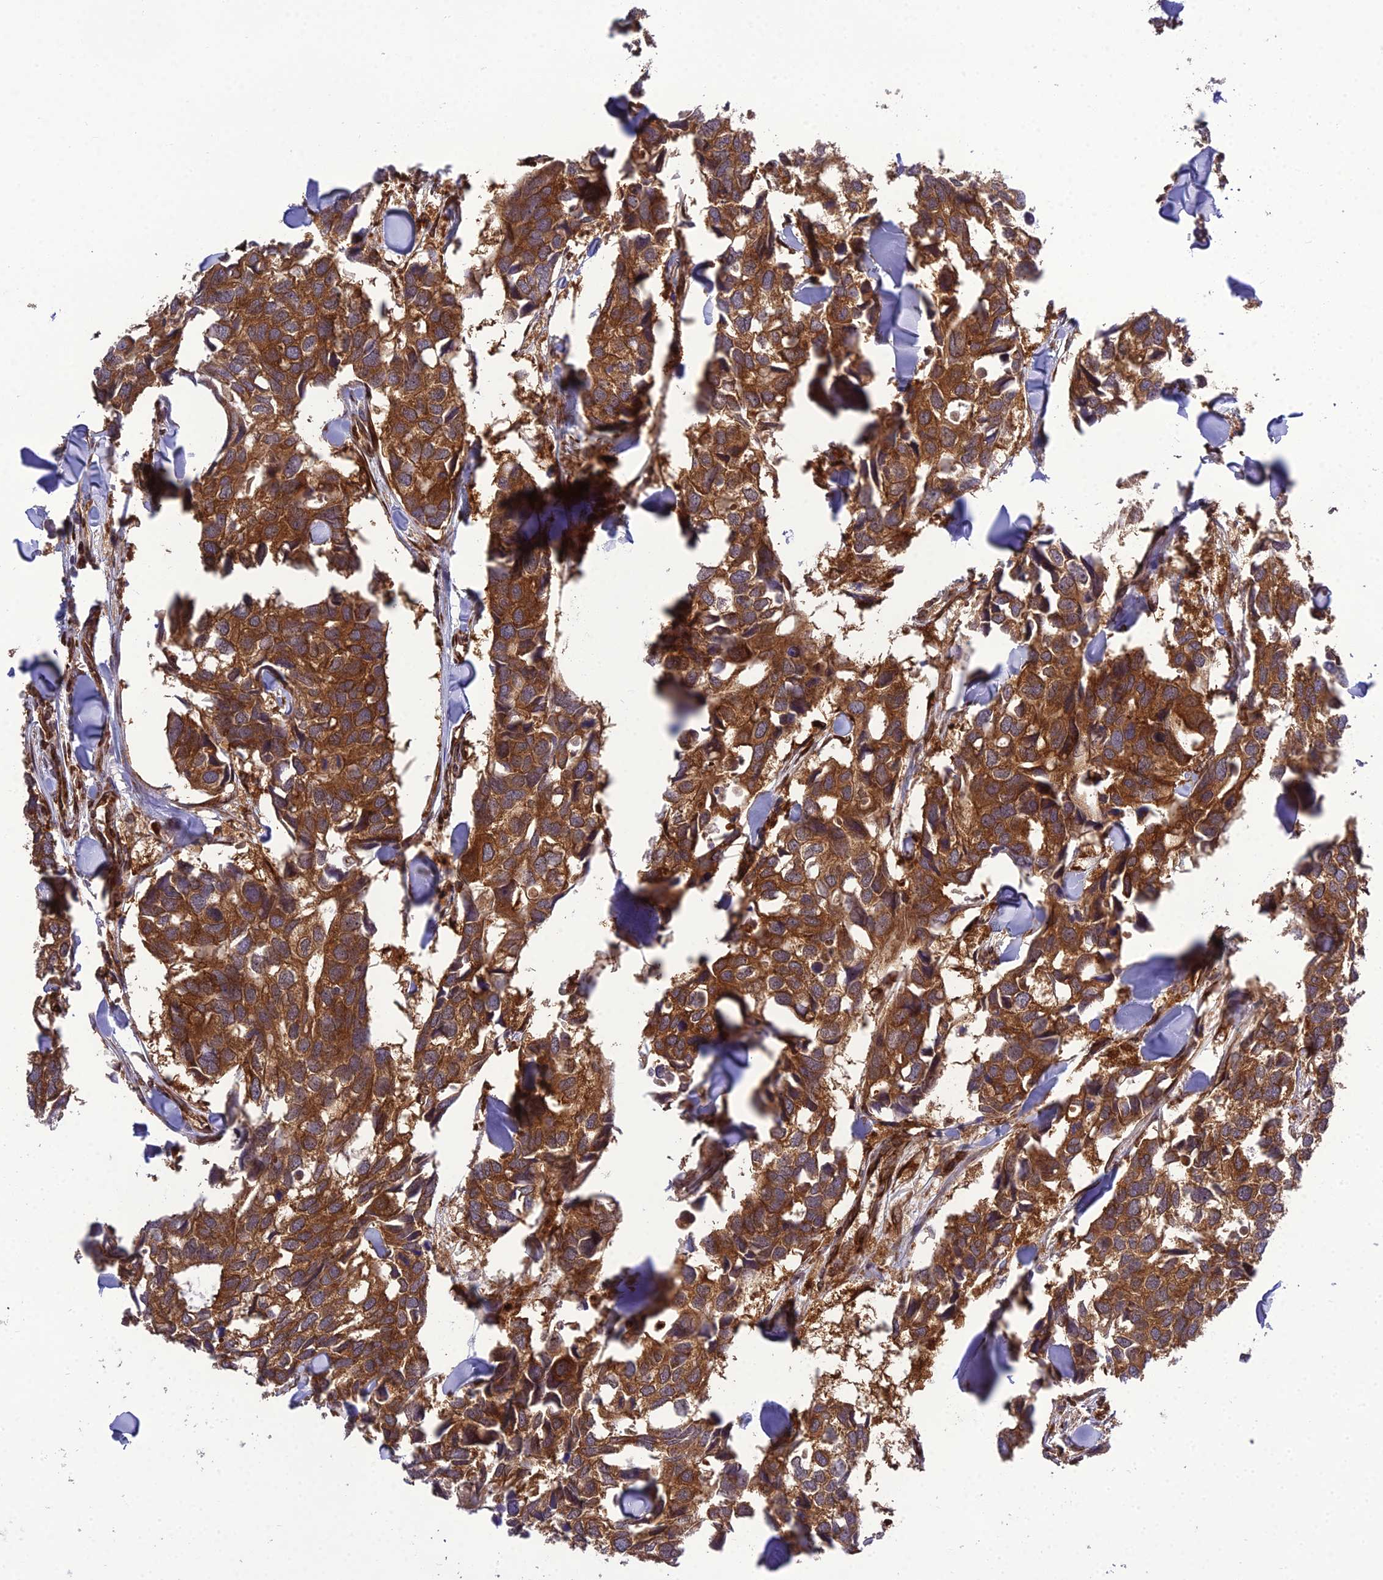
{"staining": {"intensity": "strong", "quantity": ">75%", "location": "cytoplasmic/membranous"}, "tissue": "breast cancer", "cell_type": "Tumor cells", "image_type": "cancer", "snomed": [{"axis": "morphology", "description": "Duct carcinoma"}, {"axis": "topography", "description": "Breast"}], "caption": "Approximately >75% of tumor cells in breast cancer exhibit strong cytoplasmic/membranous protein expression as visualized by brown immunohistochemical staining.", "gene": "DHCR7", "patient": {"sex": "female", "age": 83}}